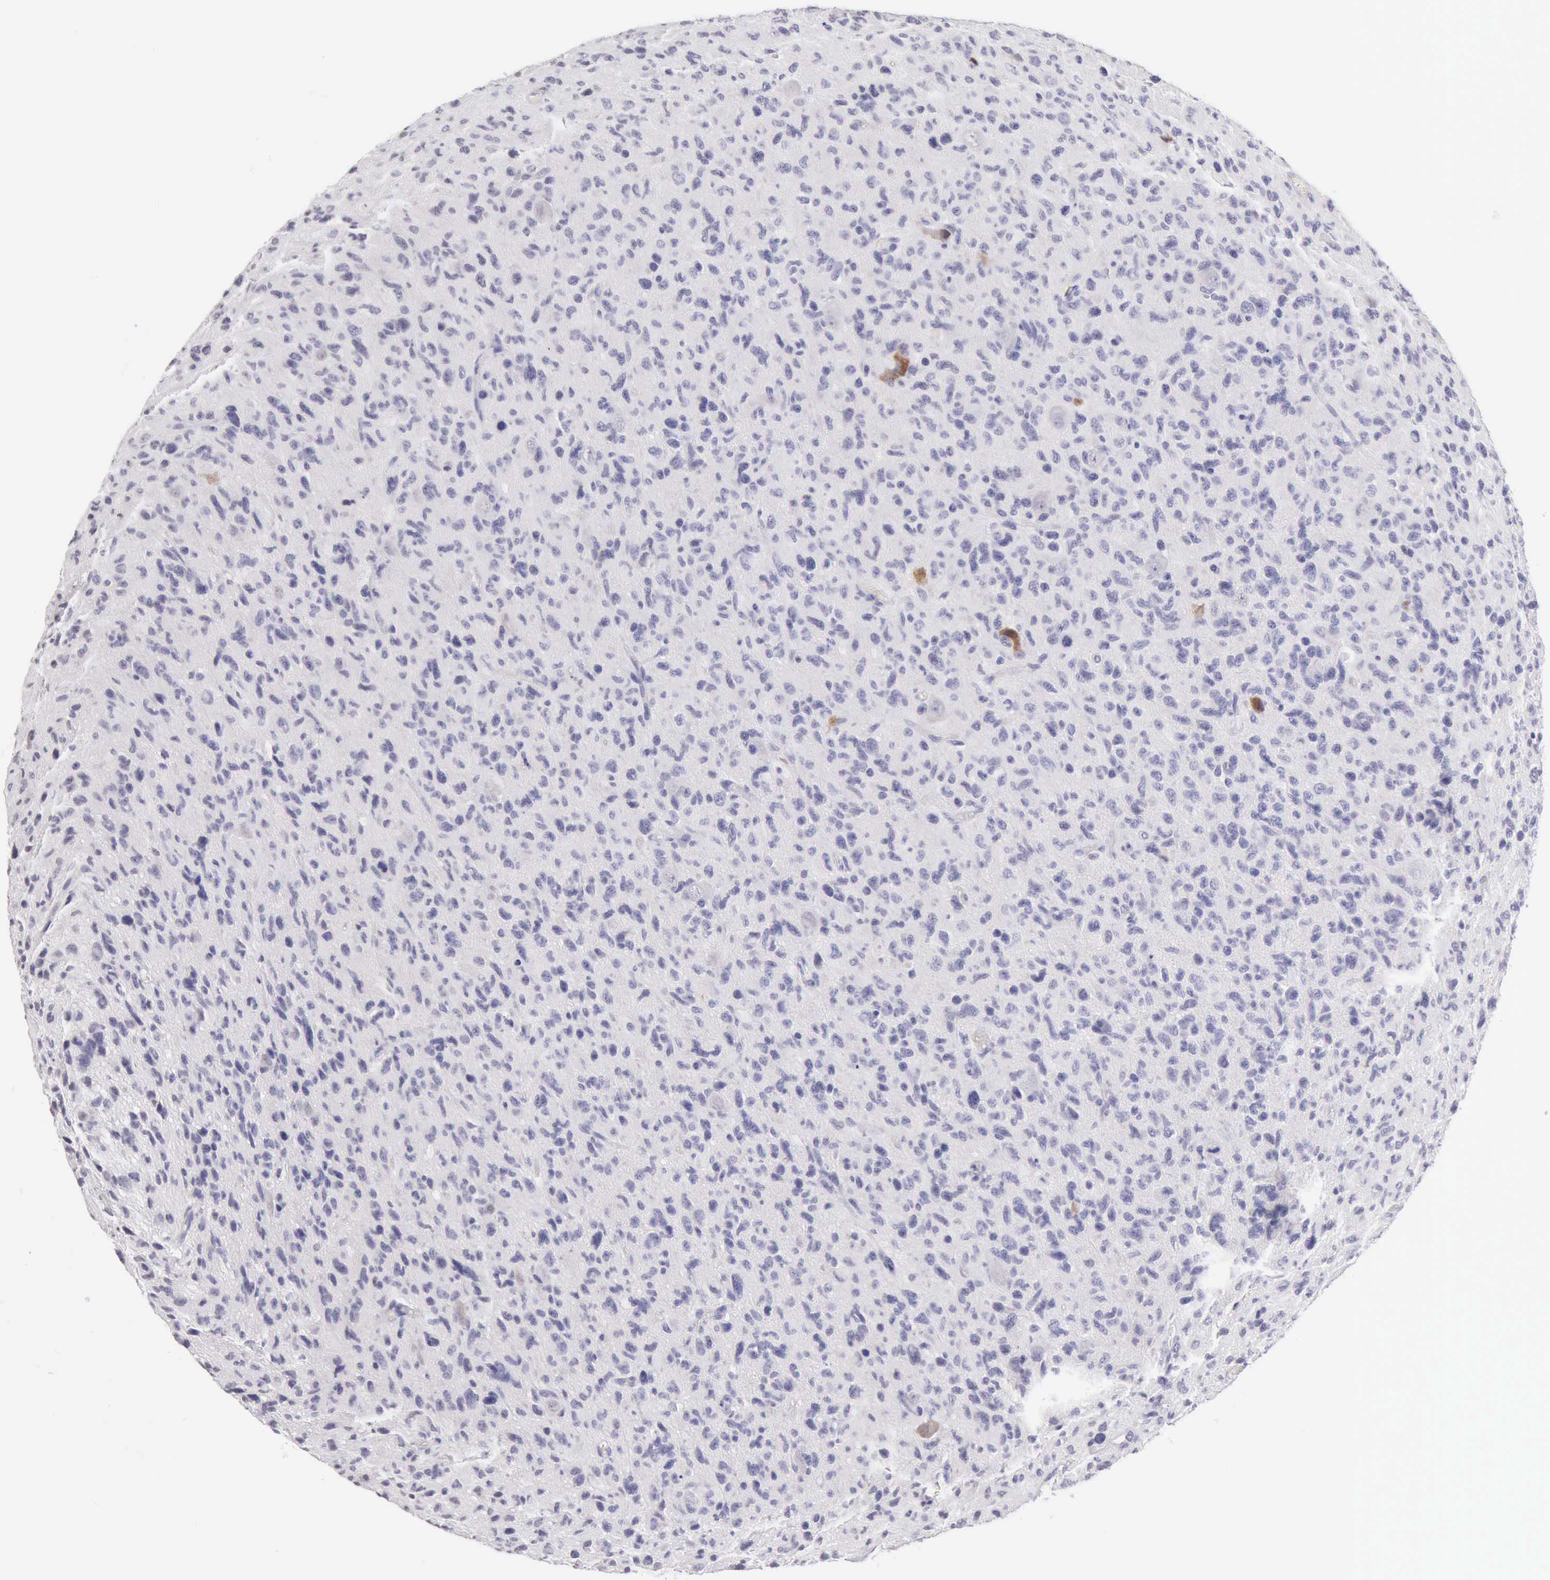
{"staining": {"intensity": "negative", "quantity": "none", "location": "none"}, "tissue": "glioma", "cell_type": "Tumor cells", "image_type": "cancer", "snomed": [{"axis": "morphology", "description": "Glioma, malignant, High grade"}, {"axis": "topography", "description": "Brain"}], "caption": "High magnification brightfield microscopy of high-grade glioma (malignant) stained with DAB (3,3'-diaminobenzidine) (brown) and counterstained with hematoxylin (blue): tumor cells show no significant expression.", "gene": "RNASE1", "patient": {"sex": "female", "age": 60}}